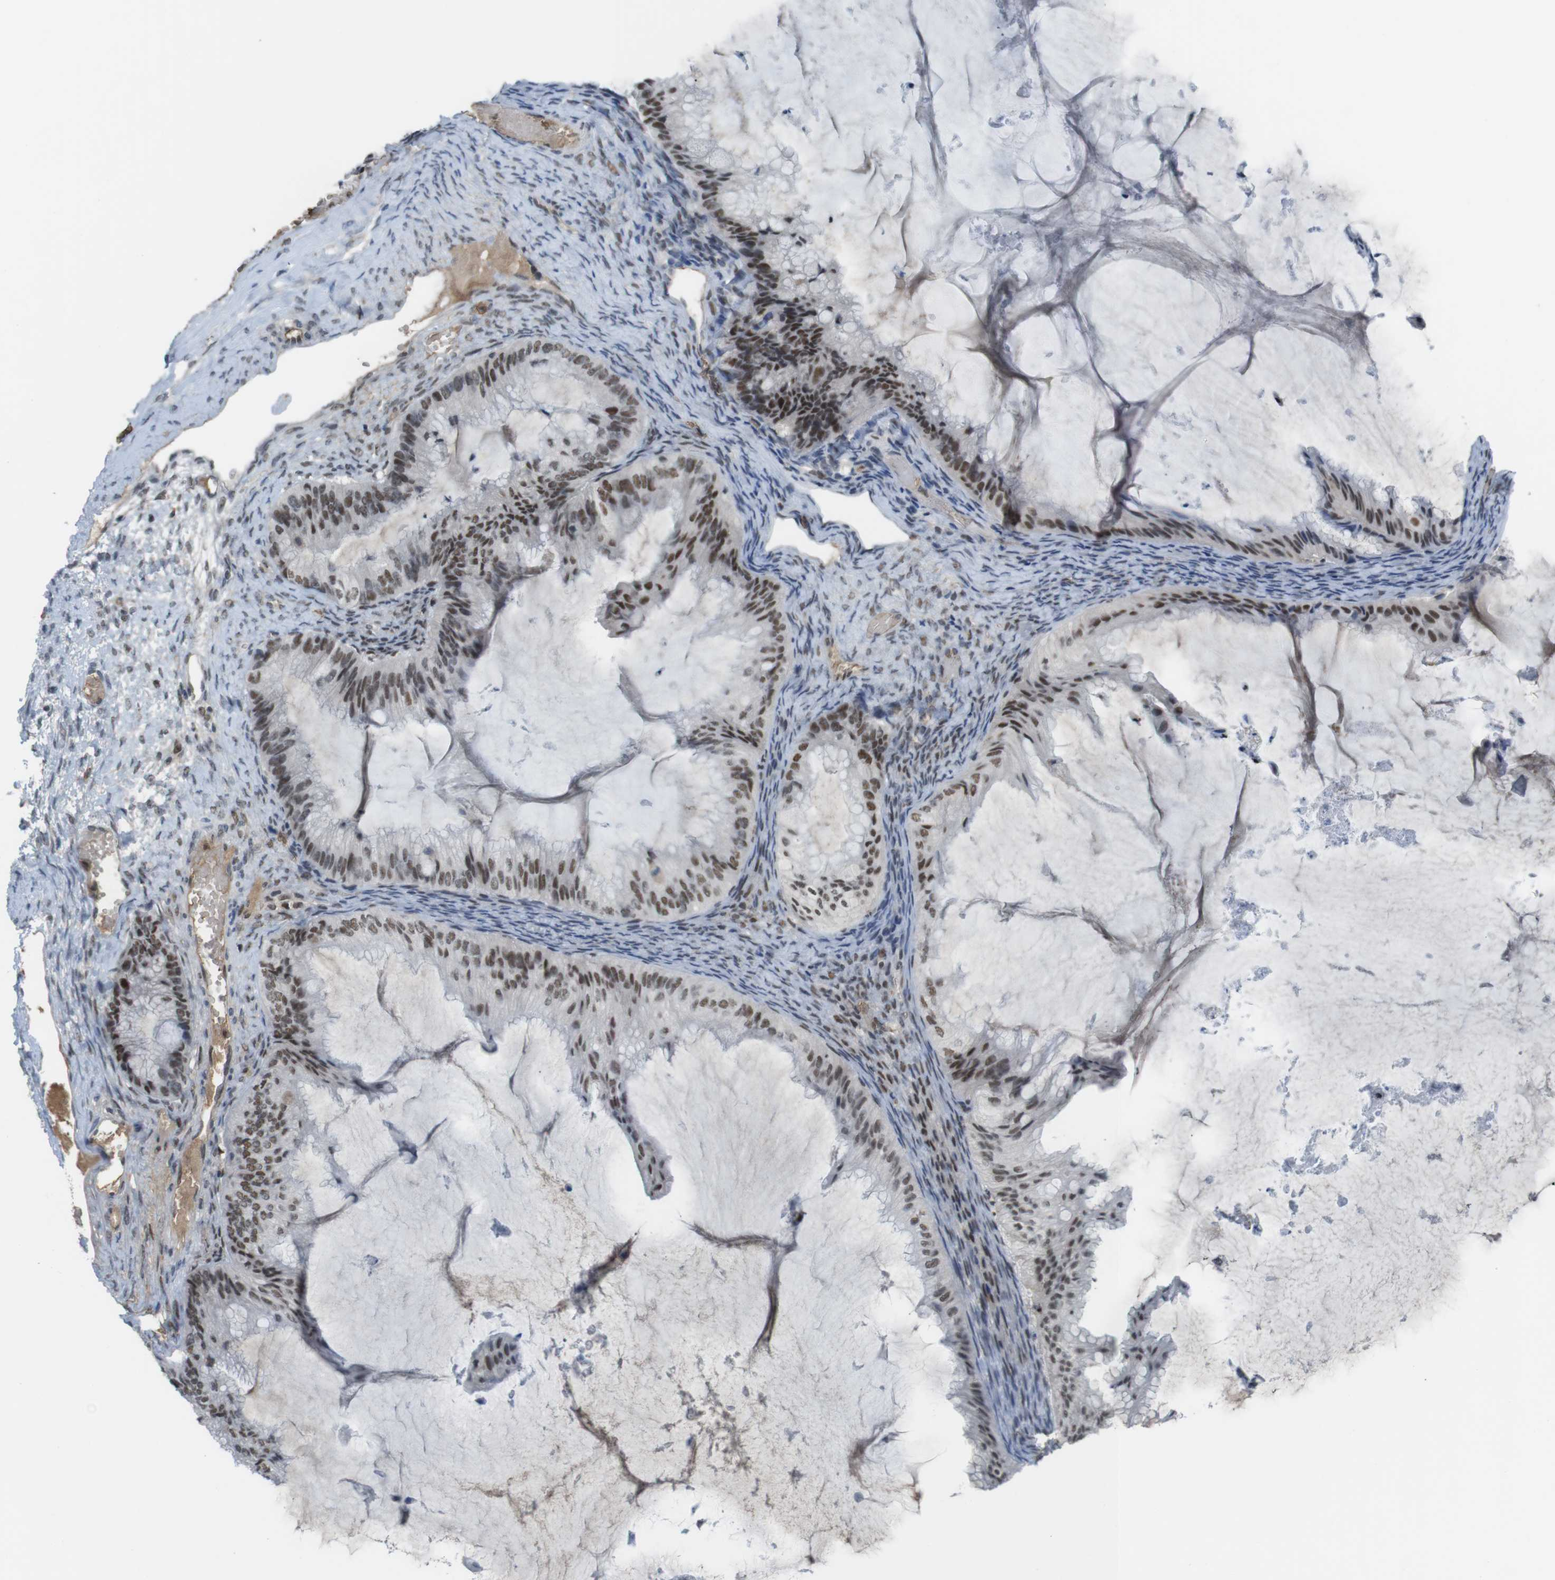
{"staining": {"intensity": "moderate", "quantity": ">75%", "location": "nuclear"}, "tissue": "ovarian cancer", "cell_type": "Tumor cells", "image_type": "cancer", "snomed": [{"axis": "morphology", "description": "Cystadenocarcinoma, mucinous, NOS"}, {"axis": "topography", "description": "Ovary"}], "caption": "Ovarian cancer stained with a brown dye exhibits moderate nuclear positive expression in approximately >75% of tumor cells.", "gene": "SUB1", "patient": {"sex": "female", "age": 61}}